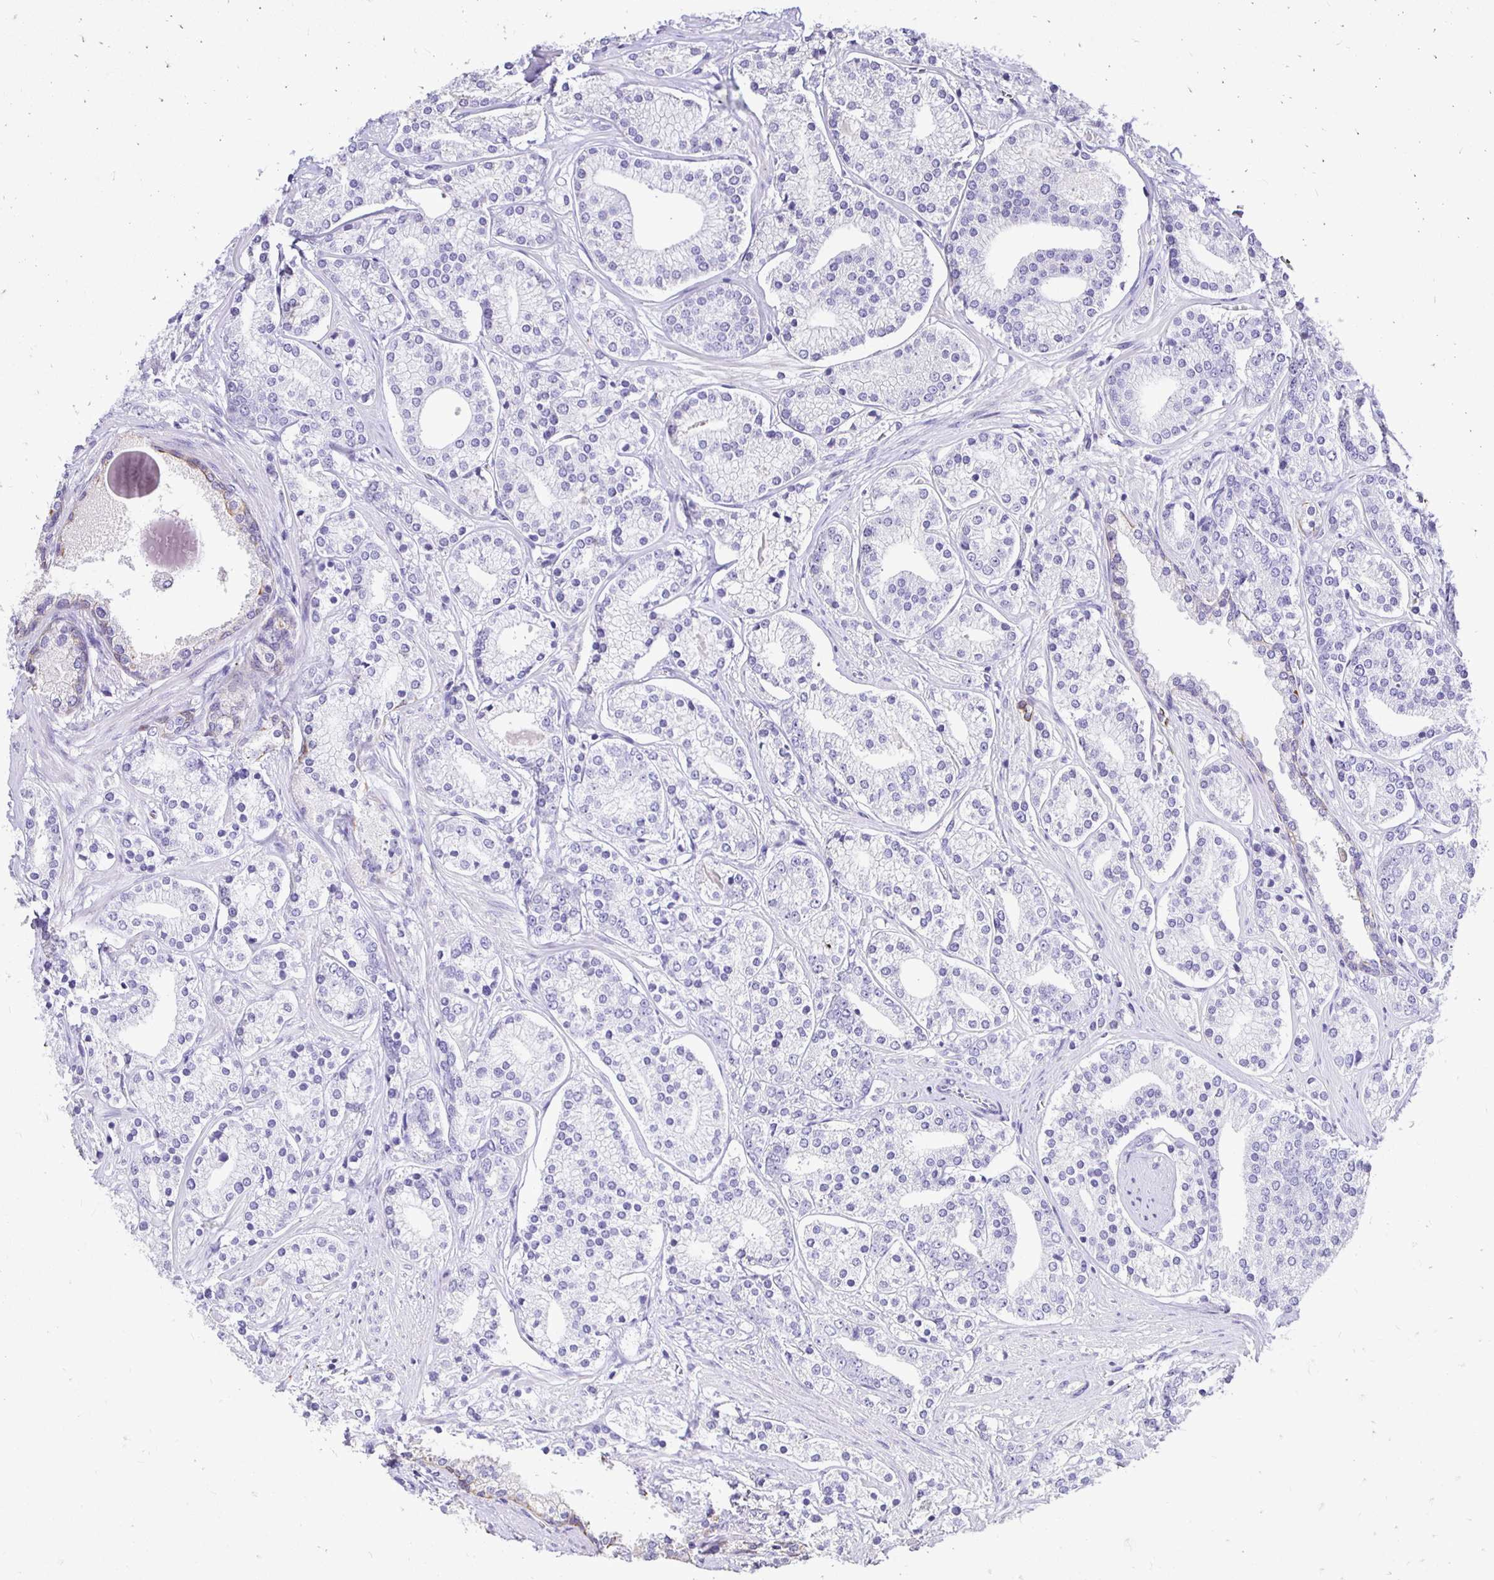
{"staining": {"intensity": "negative", "quantity": "none", "location": "none"}, "tissue": "prostate cancer", "cell_type": "Tumor cells", "image_type": "cancer", "snomed": [{"axis": "morphology", "description": "Adenocarcinoma, High grade"}, {"axis": "topography", "description": "Prostate"}], "caption": "Prostate cancer (high-grade adenocarcinoma) was stained to show a protein in brown. There is no significant positivity in tumor cells.", "gene": "TAF1D", "patient": {"sex": "male", "age": 58}}